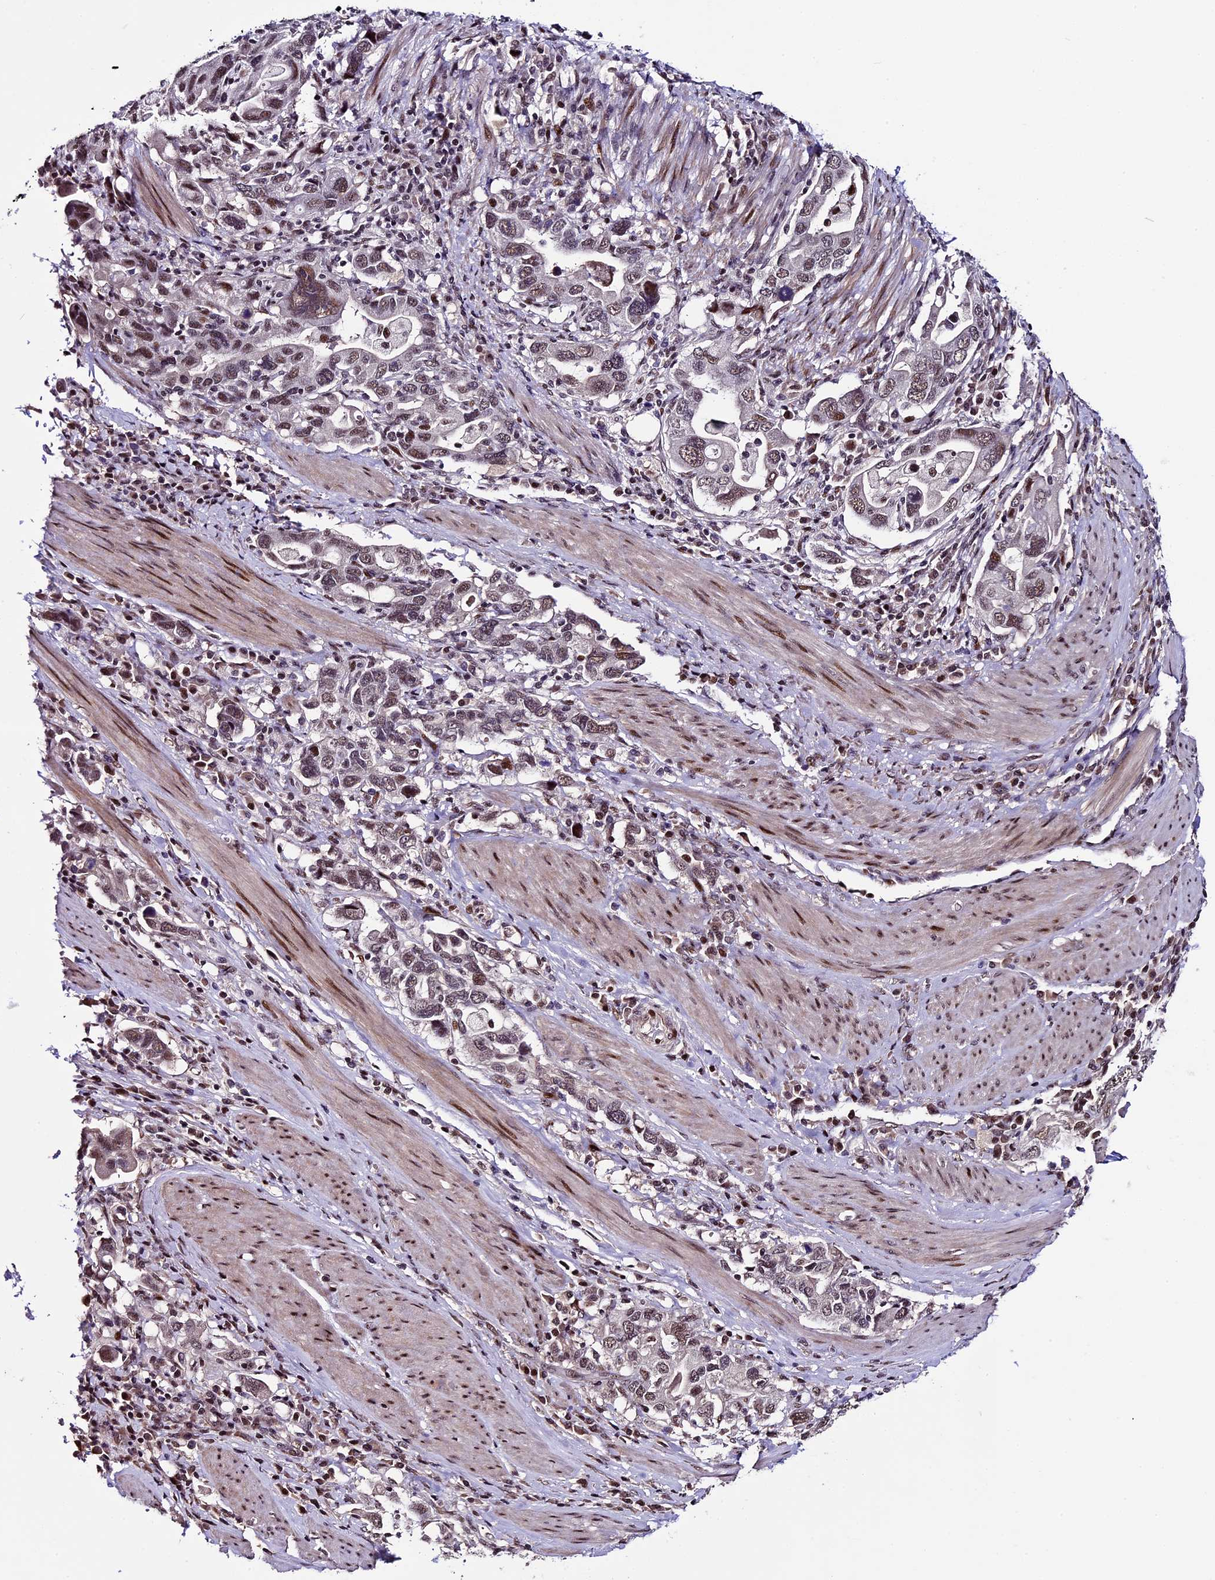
{"staining": {"intensity": "weak", "quantity": ">75%", "location": "nuclear"}, "tissue": "stomach cancer", "cell_type": "Tumor cells", "image_type": "cancer", "snomed": [{"axis": "morphology", "description": "Adenocarcinoma, NOS"}, {"axis": "topography", "description": "Stomach, upper"}, {"axis": "topography", "description": "Stomach"}], "caption": "Human stomach adenocarcinoma stained with a brown dye demonstrates weak nuclear positive positivity in about >75% of tumor cells.", "gene": "TCP11L2", "patient": {"sex": "male", "age": 62}}